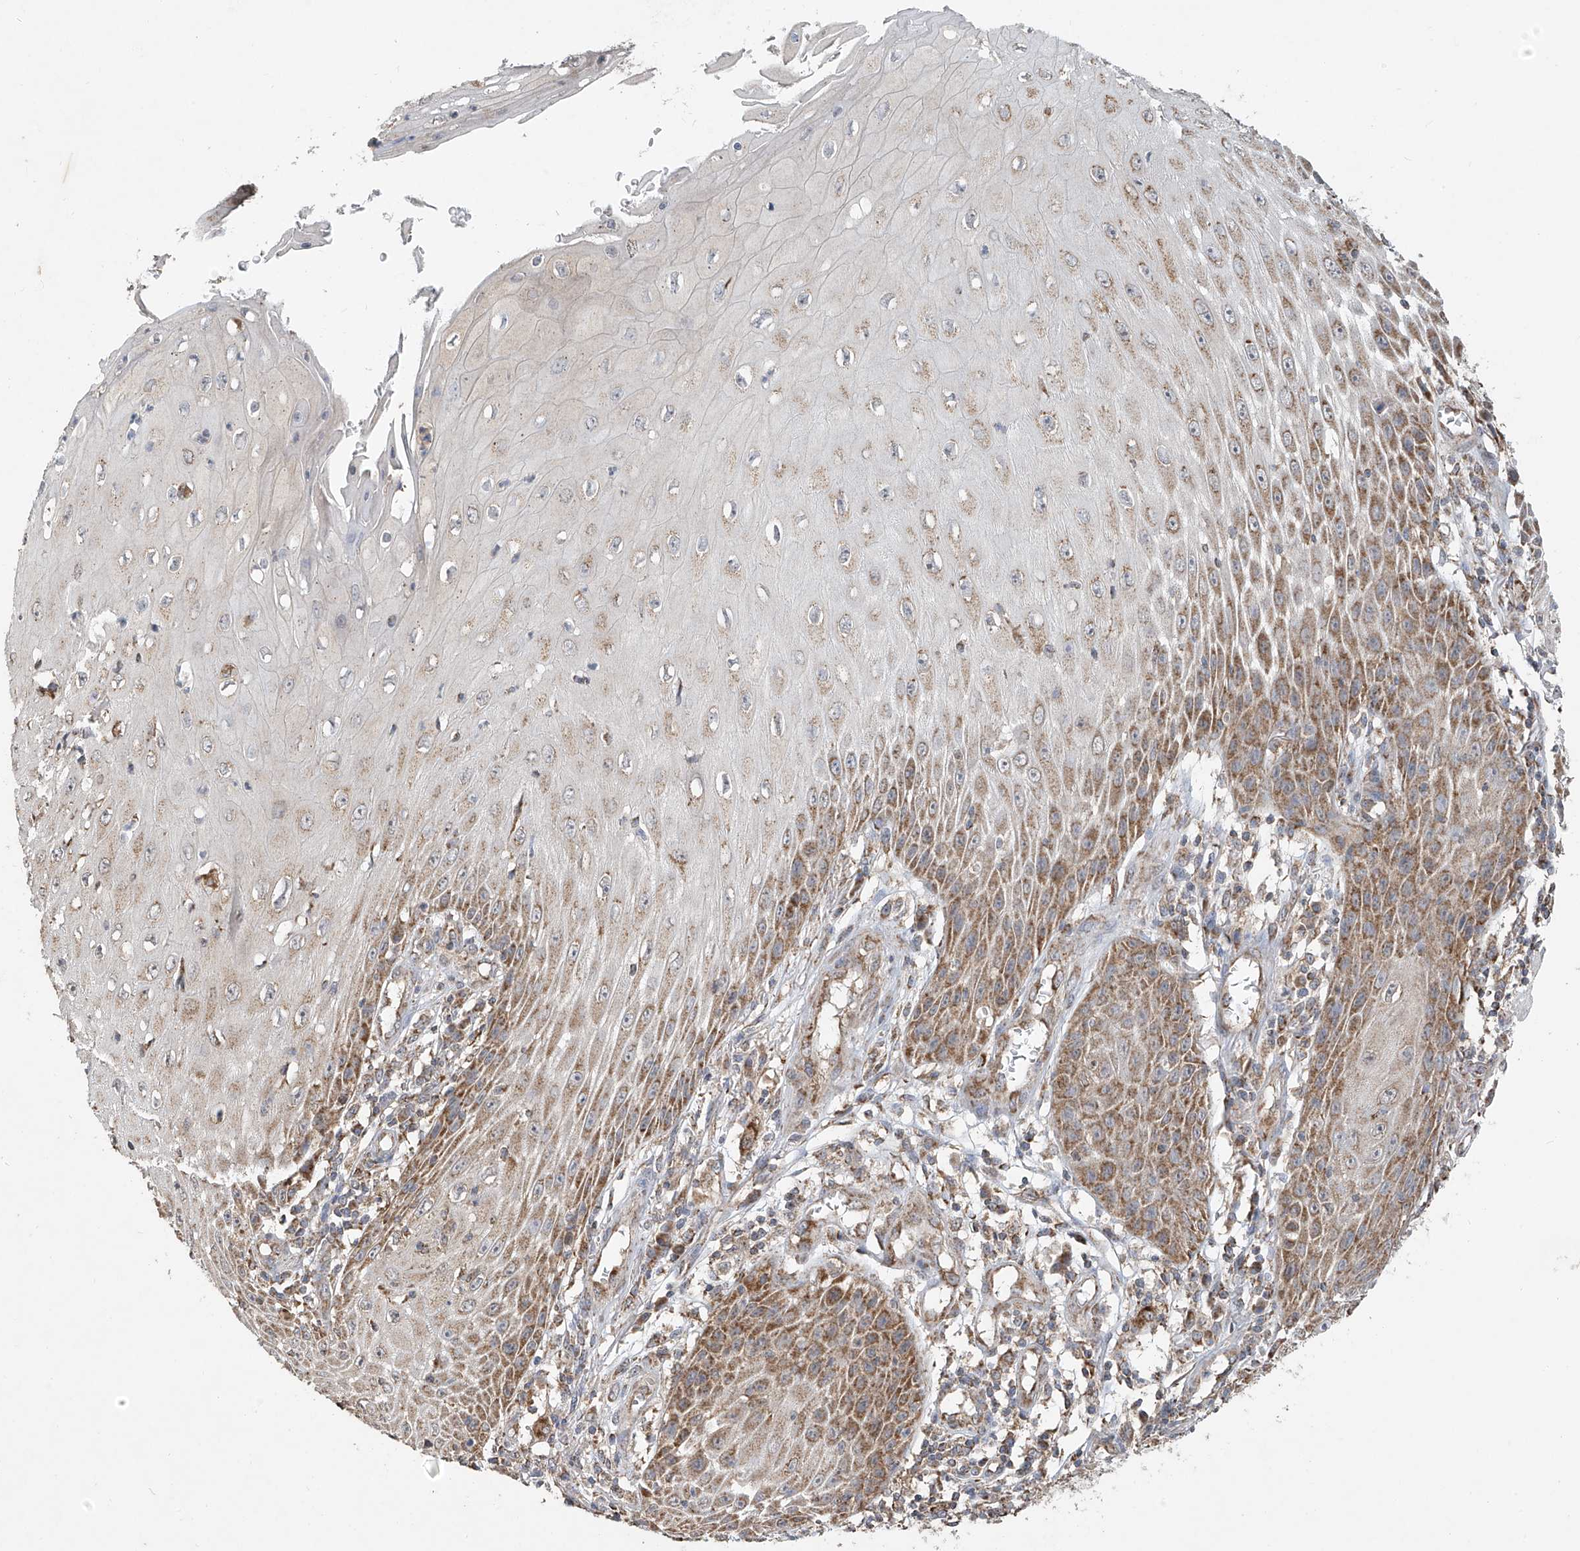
{"staining": {"intensity": "moderate", "quantity": "25%-75%", "location": "cytoplasmic/membranous"}, "tissue": "skin cancer", "cell_type": "Tumor cells", "image_type": "cancer", "snomed": [{"axis": "morphology", "description": "Squamous cell carcinoma, NOS"}, {"axis": "topography", "description": "Skin"}], "caption": "Skin squamous cell carcinoma stained for a protein exhibits moderate cytoplasmic/membranous positivity in tumor cells. Using DAB (3,3'-diaminobenzidine) (brown) and hematoxylin (blue) stains, captured at high magnification using brightfield microscopy.", "gene": "UQCC1", "patient": {"sex": "female", "age": 73}}